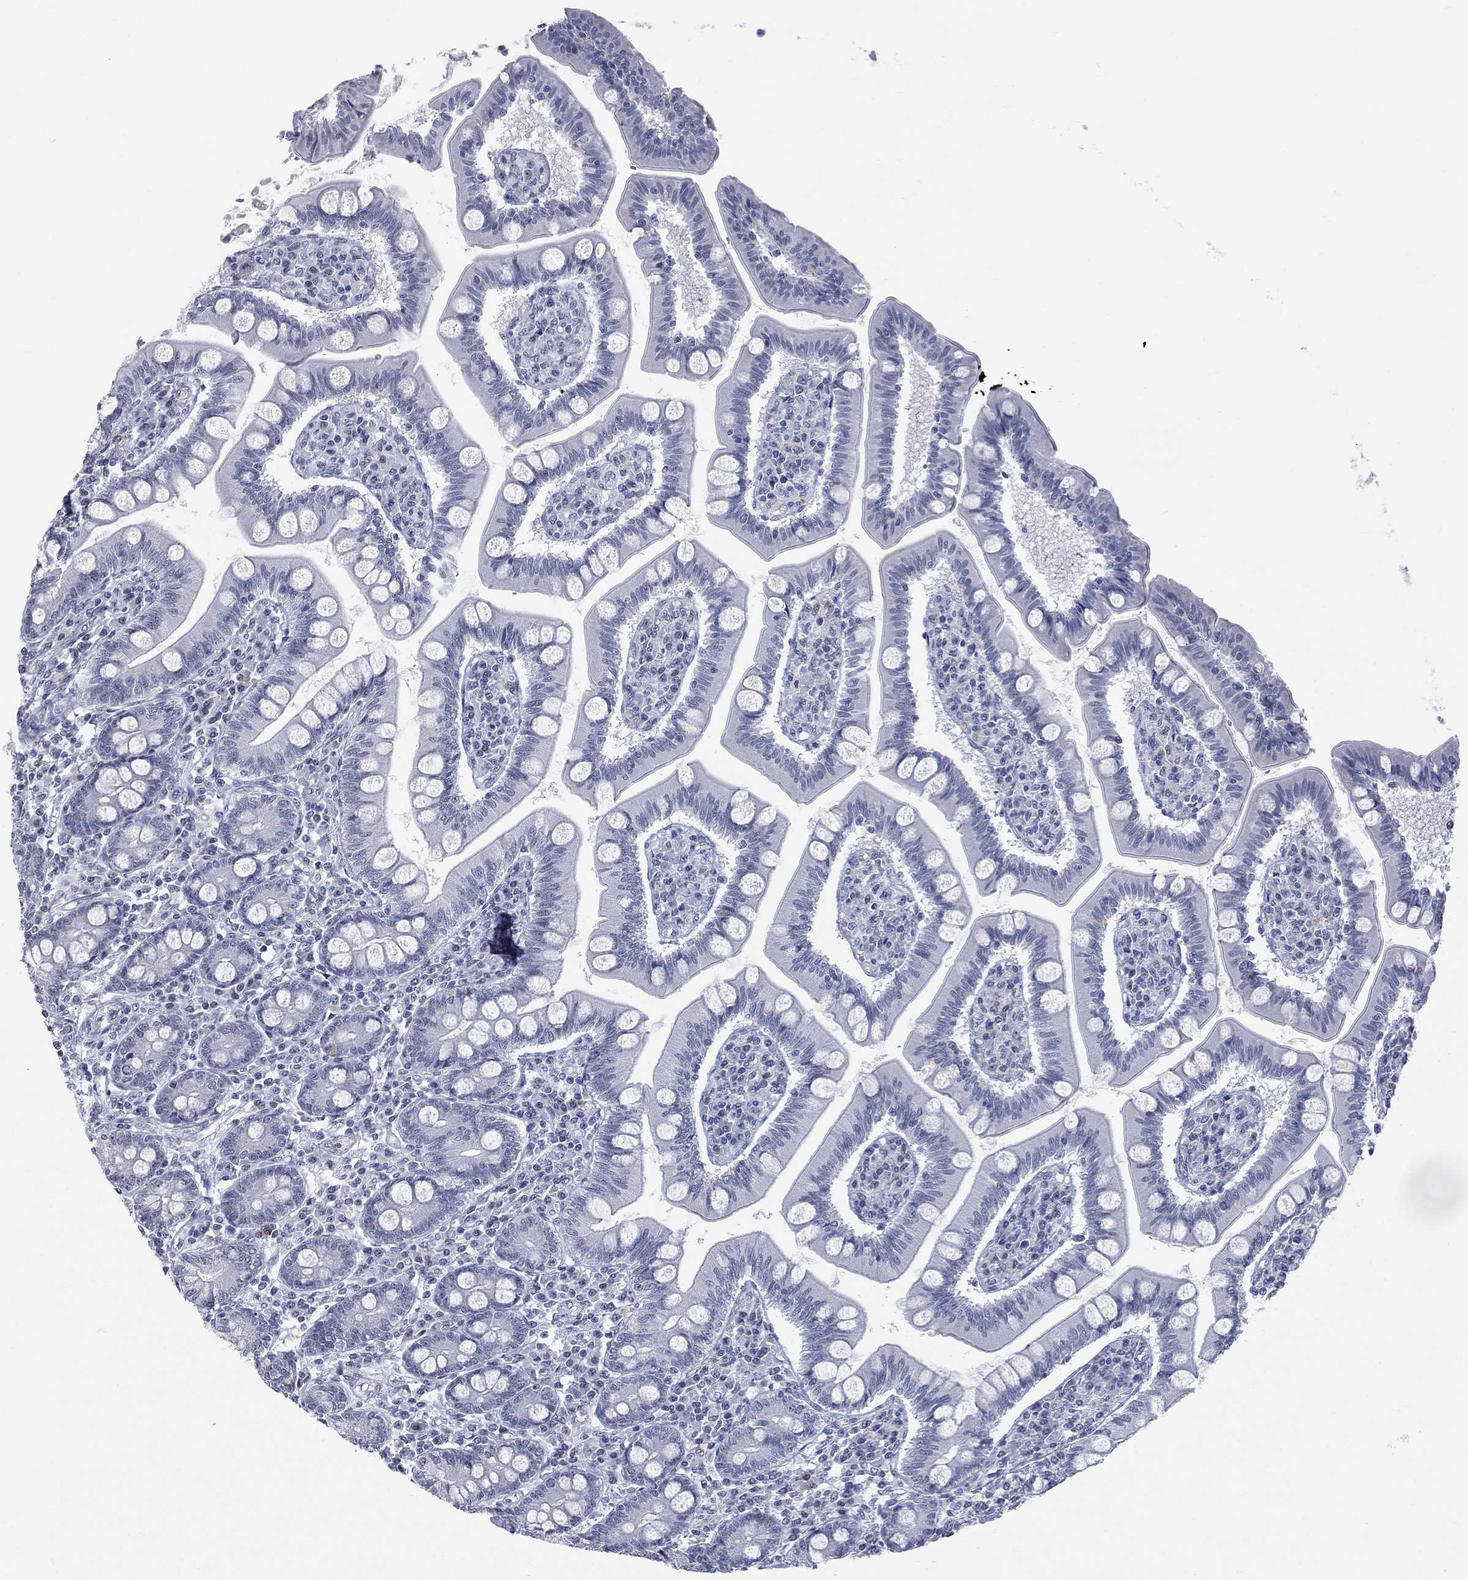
{"staining": {"intensity": "negative", "quantity": "none", "location": "none"}, "tissue": "small intestine", "cell_type": "Glandular cells", "image_type": "normal", "snomed": [{"axis": "morphology", "description": "Normal tissue, NOS"}, {"axis": "topography", "description": "Small intestine"}], "caption": "Image shows no protein expression in glandular cells of unremarkable small intestine.", "gene": "CD22", "patient": {"sex": "male", "age": 88}}